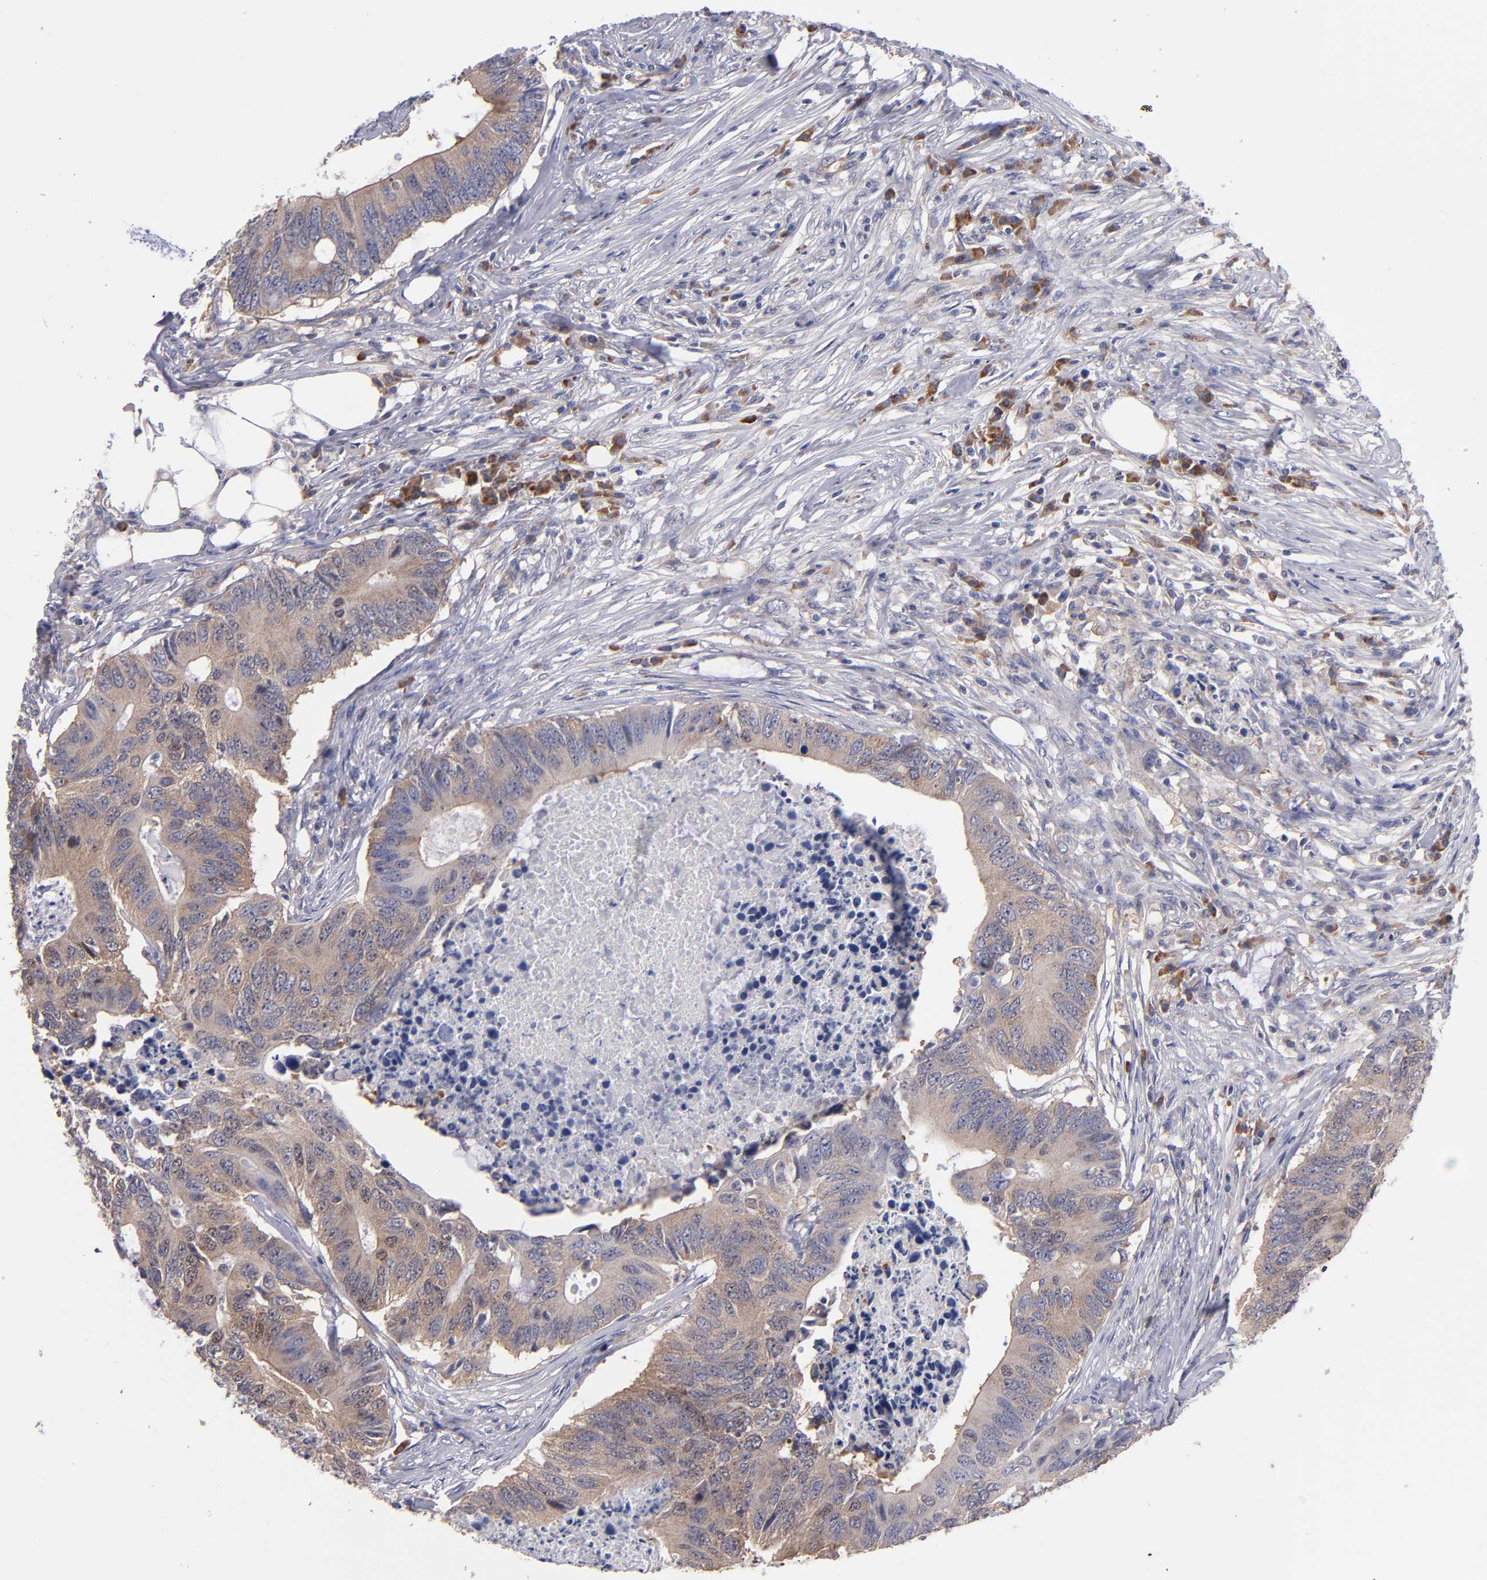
{"staining": {"intensity": "moderate", "quantity": ">75%", "location": "cytoplasmic/membranous"}, "tissue": "colorectal cancer", "cell_type": "Tumor cells", "image_type": "cancer", "snomed": [{"axis": "morphology", "description": "Adenocarcinoma, NOS"}, {"axis": "topography", "description": "Colon"}], "caption": "Colorectal adenocarcinoma stained with a brown dye exhibits moderate cytoplasmic/membranous positive expression in approximately >75% of tumor cells.", "gene": "EIF3L", "patient": {"sex": "male", "age": 71}}